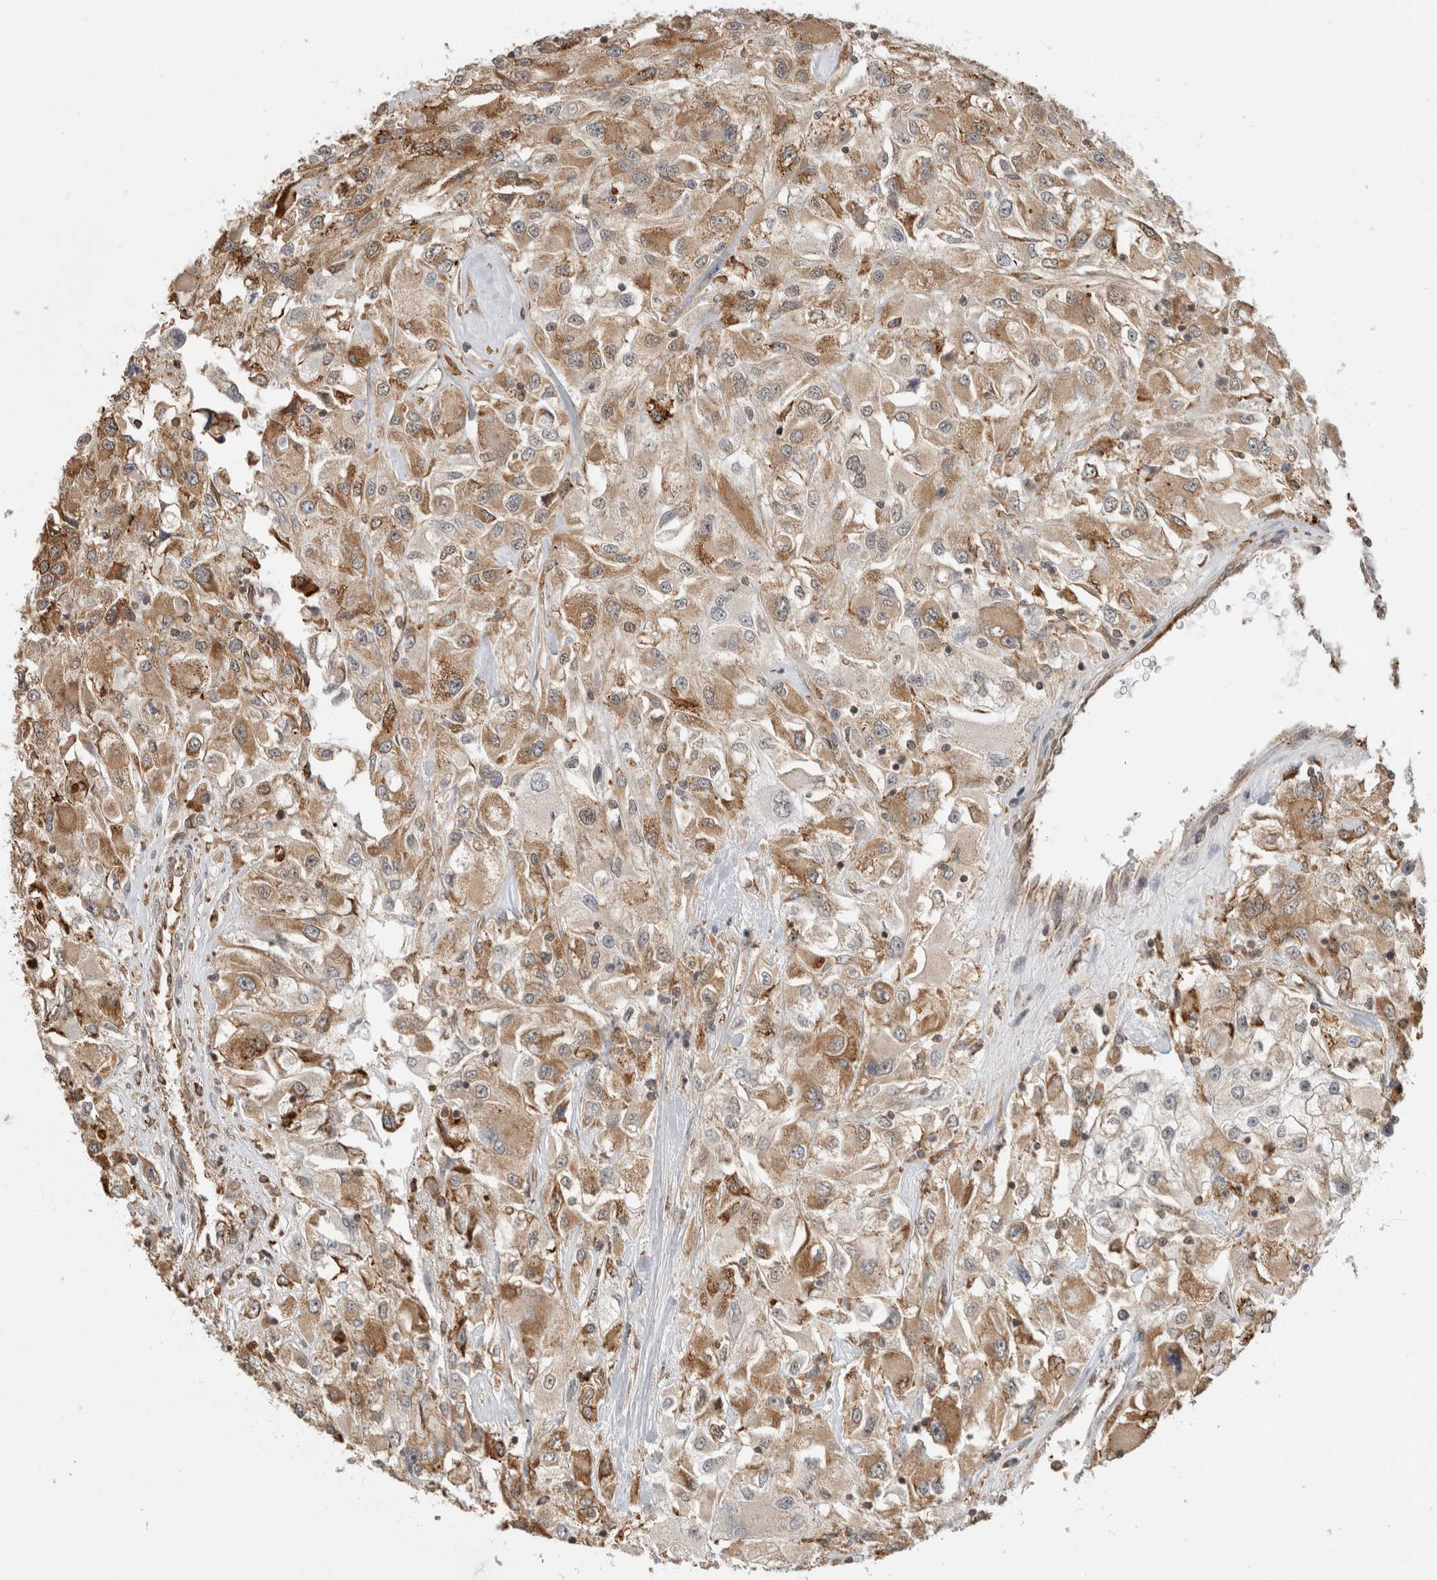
{"staining": {"intensity": "moderate", "quantity": ">75%", "location": "cytoplasmic/membranous"}, "tissue": "renal cancer", "cell_type": "Tumor cells", "image_type": "cancer", "snomed": [{"axis": "morphology", "description": "Adenocarcinoma, NOS"}, {"axis": "topography", "description": "Kidney"}], "caption": "IHC photomicrograph of human renal adenocarcinoma stained for a protein (brown), which displays medium levels of moderate cytoplasmic/membranous positivity in about >75% of tumor cells.", "gene": "MS4A7", "patient": {"sex": "female", "age": 52}}